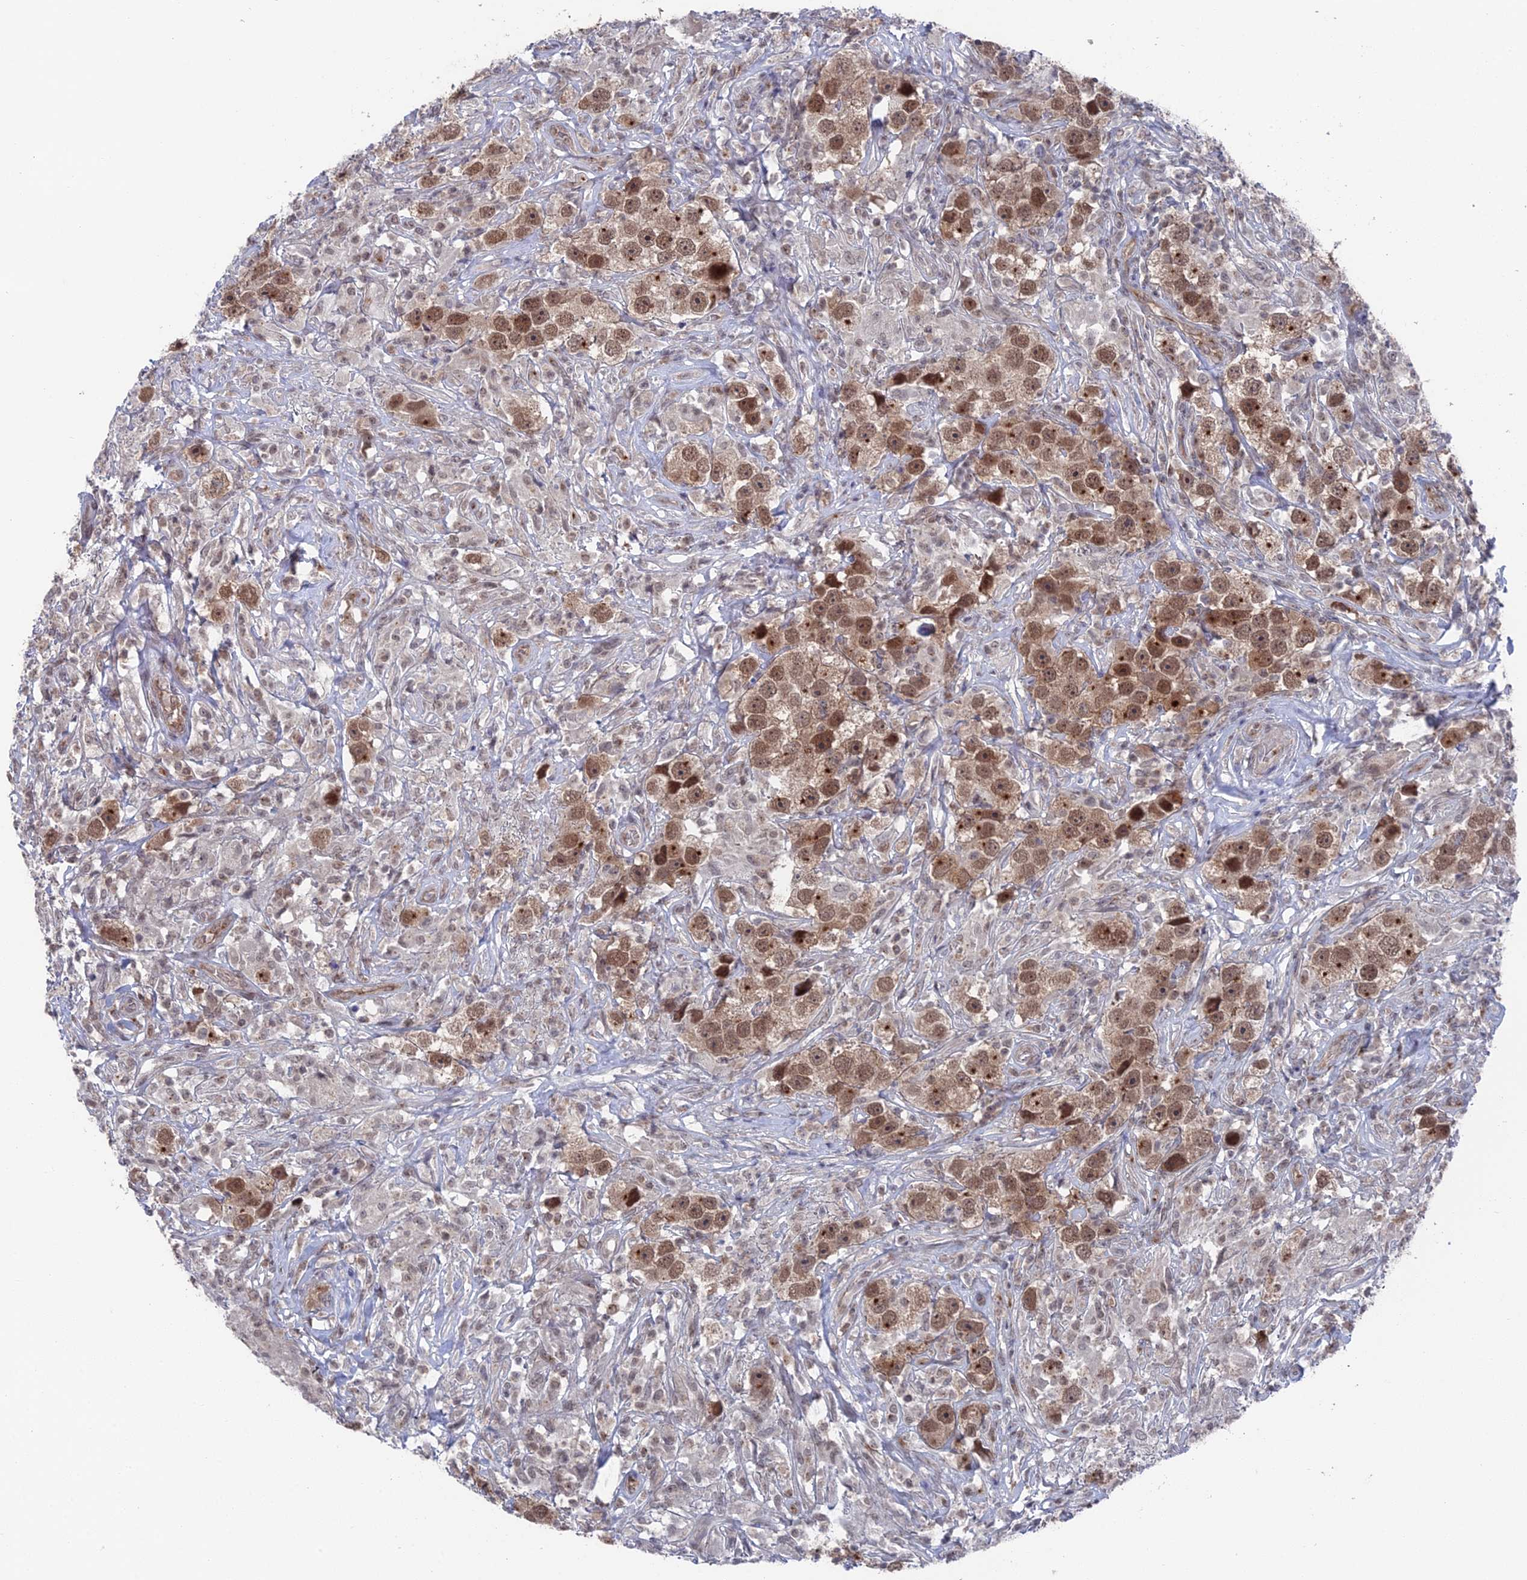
{"staining": {"intensity": "moderate", "quantity": "25%-75%", "location": "nuclear"}, "tissue": "testis cancer", "cell_type": "Tumor cells", "image_type": "cancer", "snomed": [{"axis": "morphology", "description": "Seminoma, NOS"}, {"axis": "topography", "description": "Testis"}], "caption": "Seminoma (testis) stained with DAB (3,3'-diaminobenzidine) immunohistochemistry shows medium levels of moderate nuclear positivity in about 25%-75% of tumor cells.", "gene": "FHIP2A", "patient": {"sex": "male", "age": 49}}